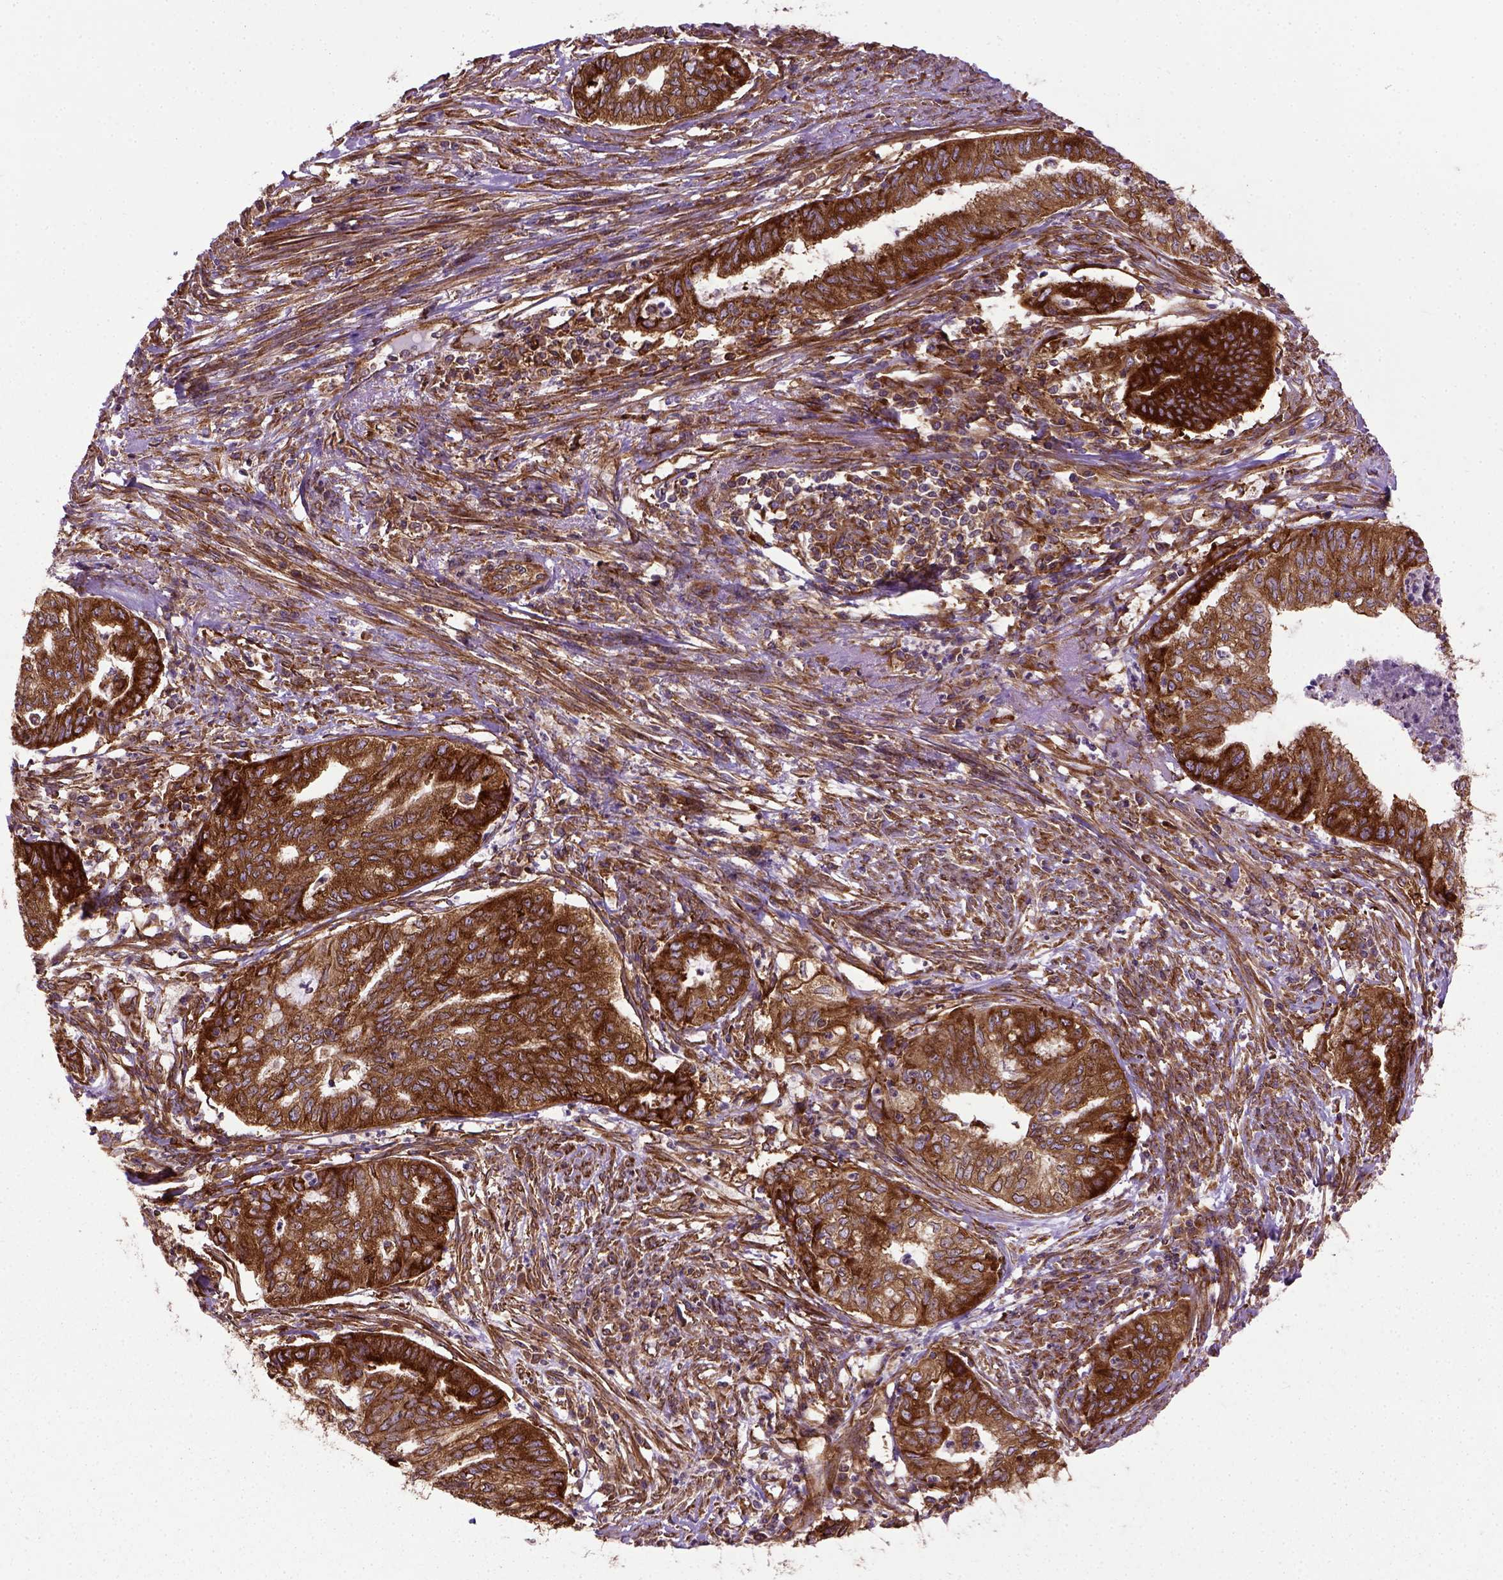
{"staining": {"intensity": "strong", "quantity": ">75%", "location": "cytoplasmic/membranous"}, "tissue": "endometrial cancer", "cell_type": "Tumor cells", "image_type": "cancer", "snomed": [{"axis": "morphology", "description": "Adenocarcinoma, NOS"}, {"axis": "topography", "description": "Endometrium"}], "caption": "This micrograph shows IHC staining of human endometrial cancer (adenocarcinoma), with high strong cytoplasmic/membranous expression in approximately >75% of tumor cells.", "gene": "CAPRIN1", "patient": {"sex": "female", "age": 79}}